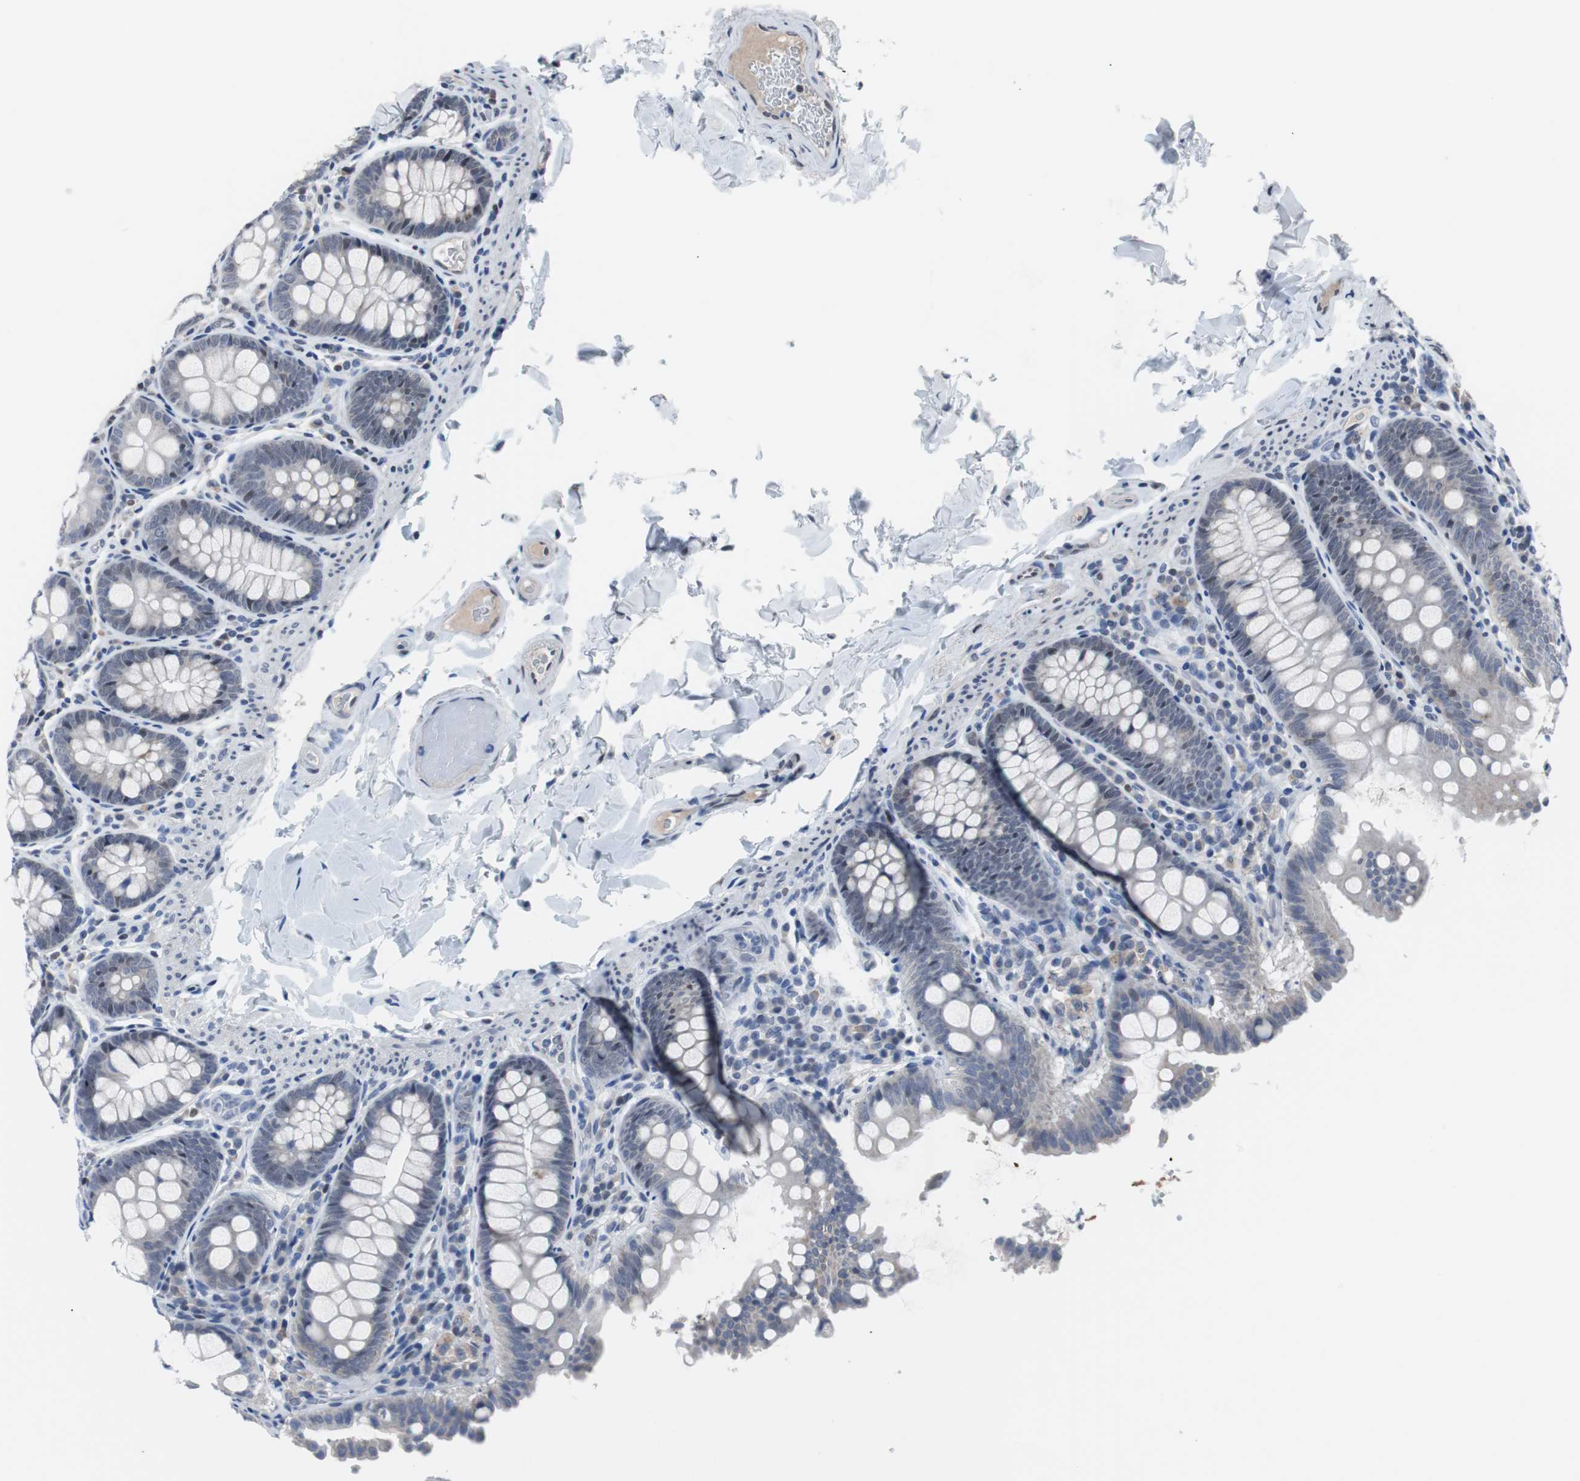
{"staining": {"intensity": "negative", "quantity": "none", "location": "none"}, "tissue": "colon", "cell_type": "Endothelial cells", "image_type": "normal", "snomed": [{"axis": "morphology", "description": "Normal tissue, NOS"}, {"axis": "topography", "description": "Colon"}], "caption": "Human colon stained for a protein using IHC demonstrates no positivity in endothelial cells.", "gene": "TP63", "patient": {"sex": "female", "age": 61}}